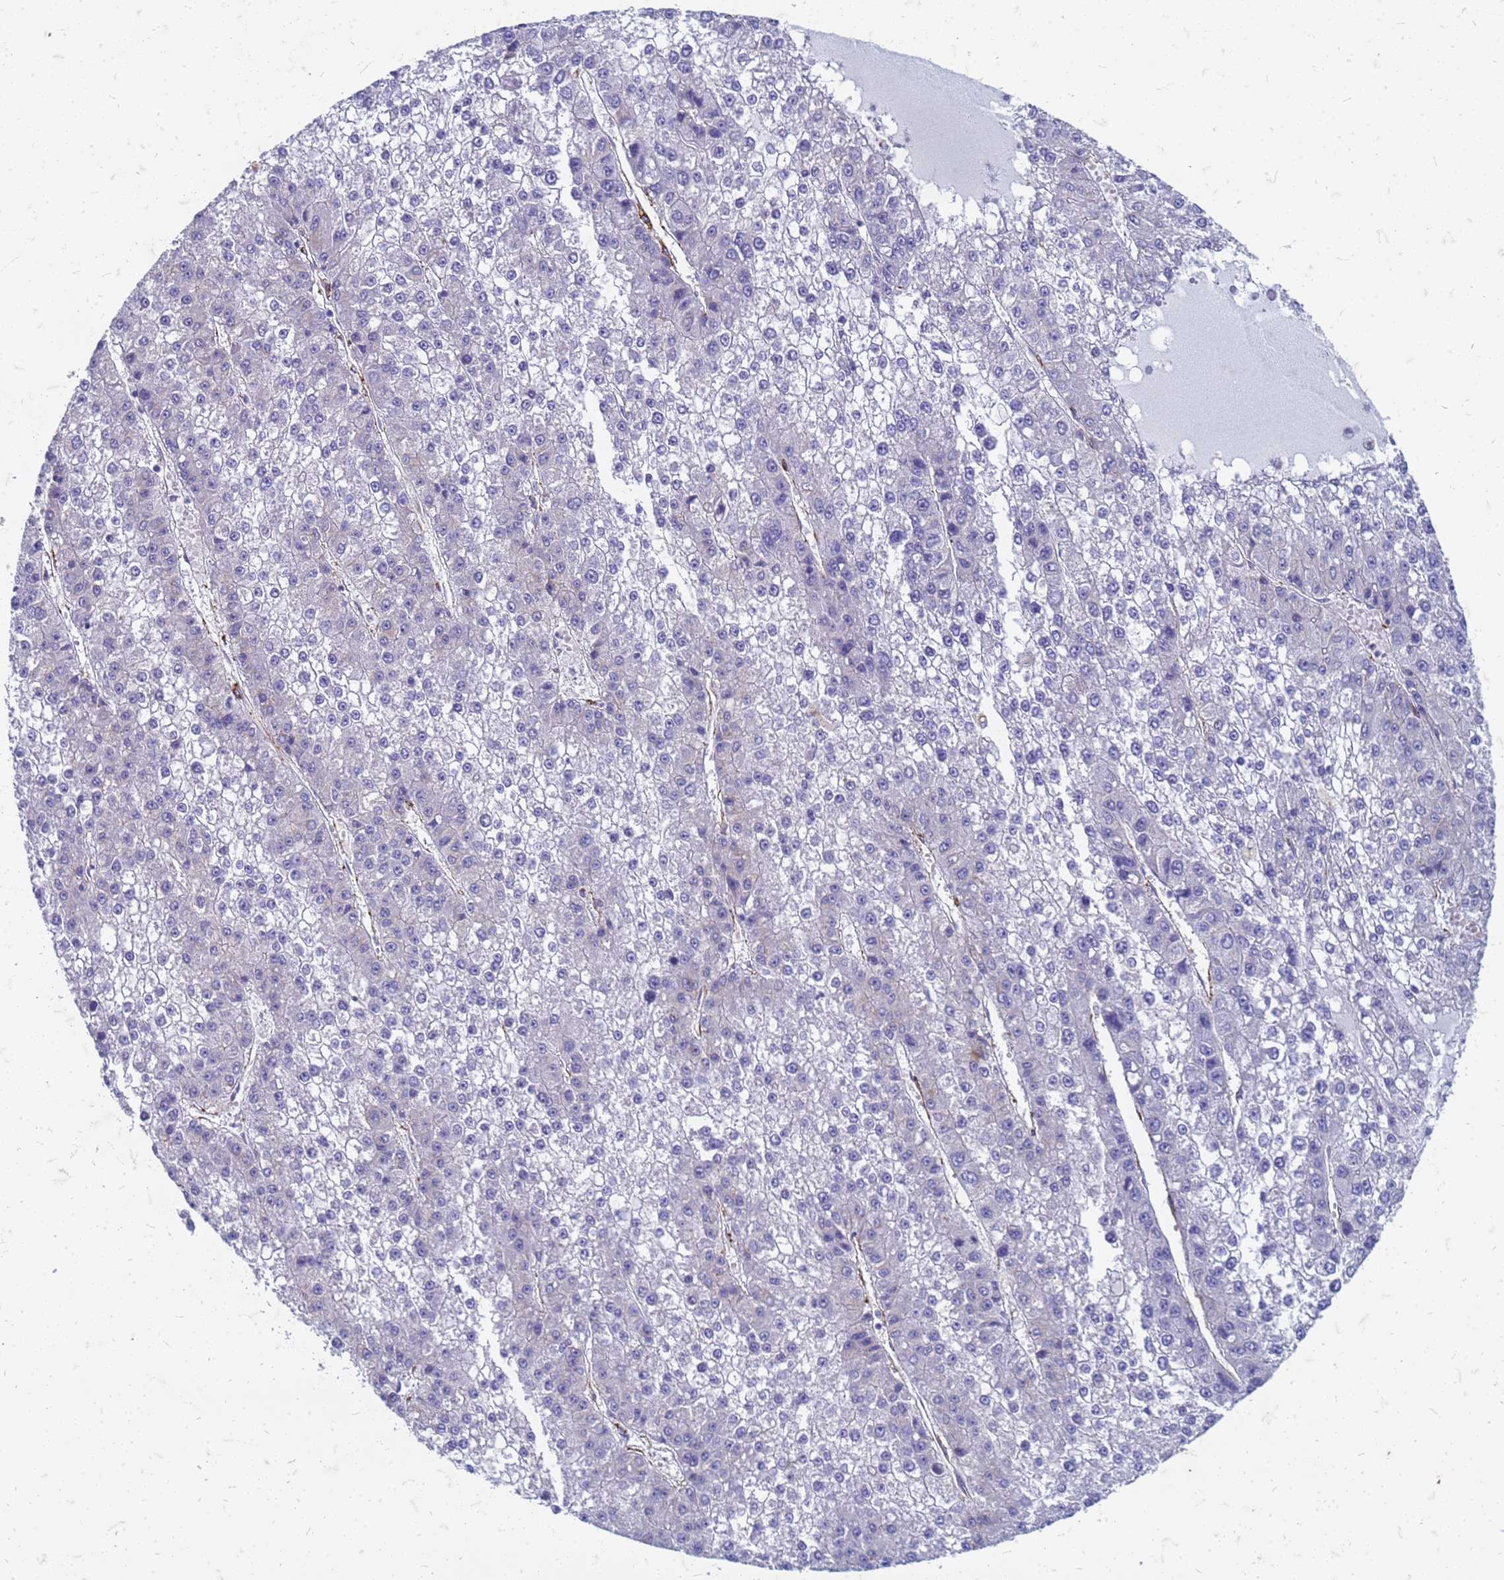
{"staining": {"intensity": "negative", "quantity": "none", "location": "none"}, "tissue": "liver cancer", "cell_type": "Tumor cells", "image_type": "cancer", "snomed": [{"axis": "morphology", "description": "Carcinoma, Hepatocellular, NOS"}, {"axis": "topography", "description": "Liver"}], "caption": "DAB immunohistochemical staining of human liver cancer displays no significant positivity in tumor cells.", "gene": "TRIM64B", "patient": {"sex": "female", "age": 73}}